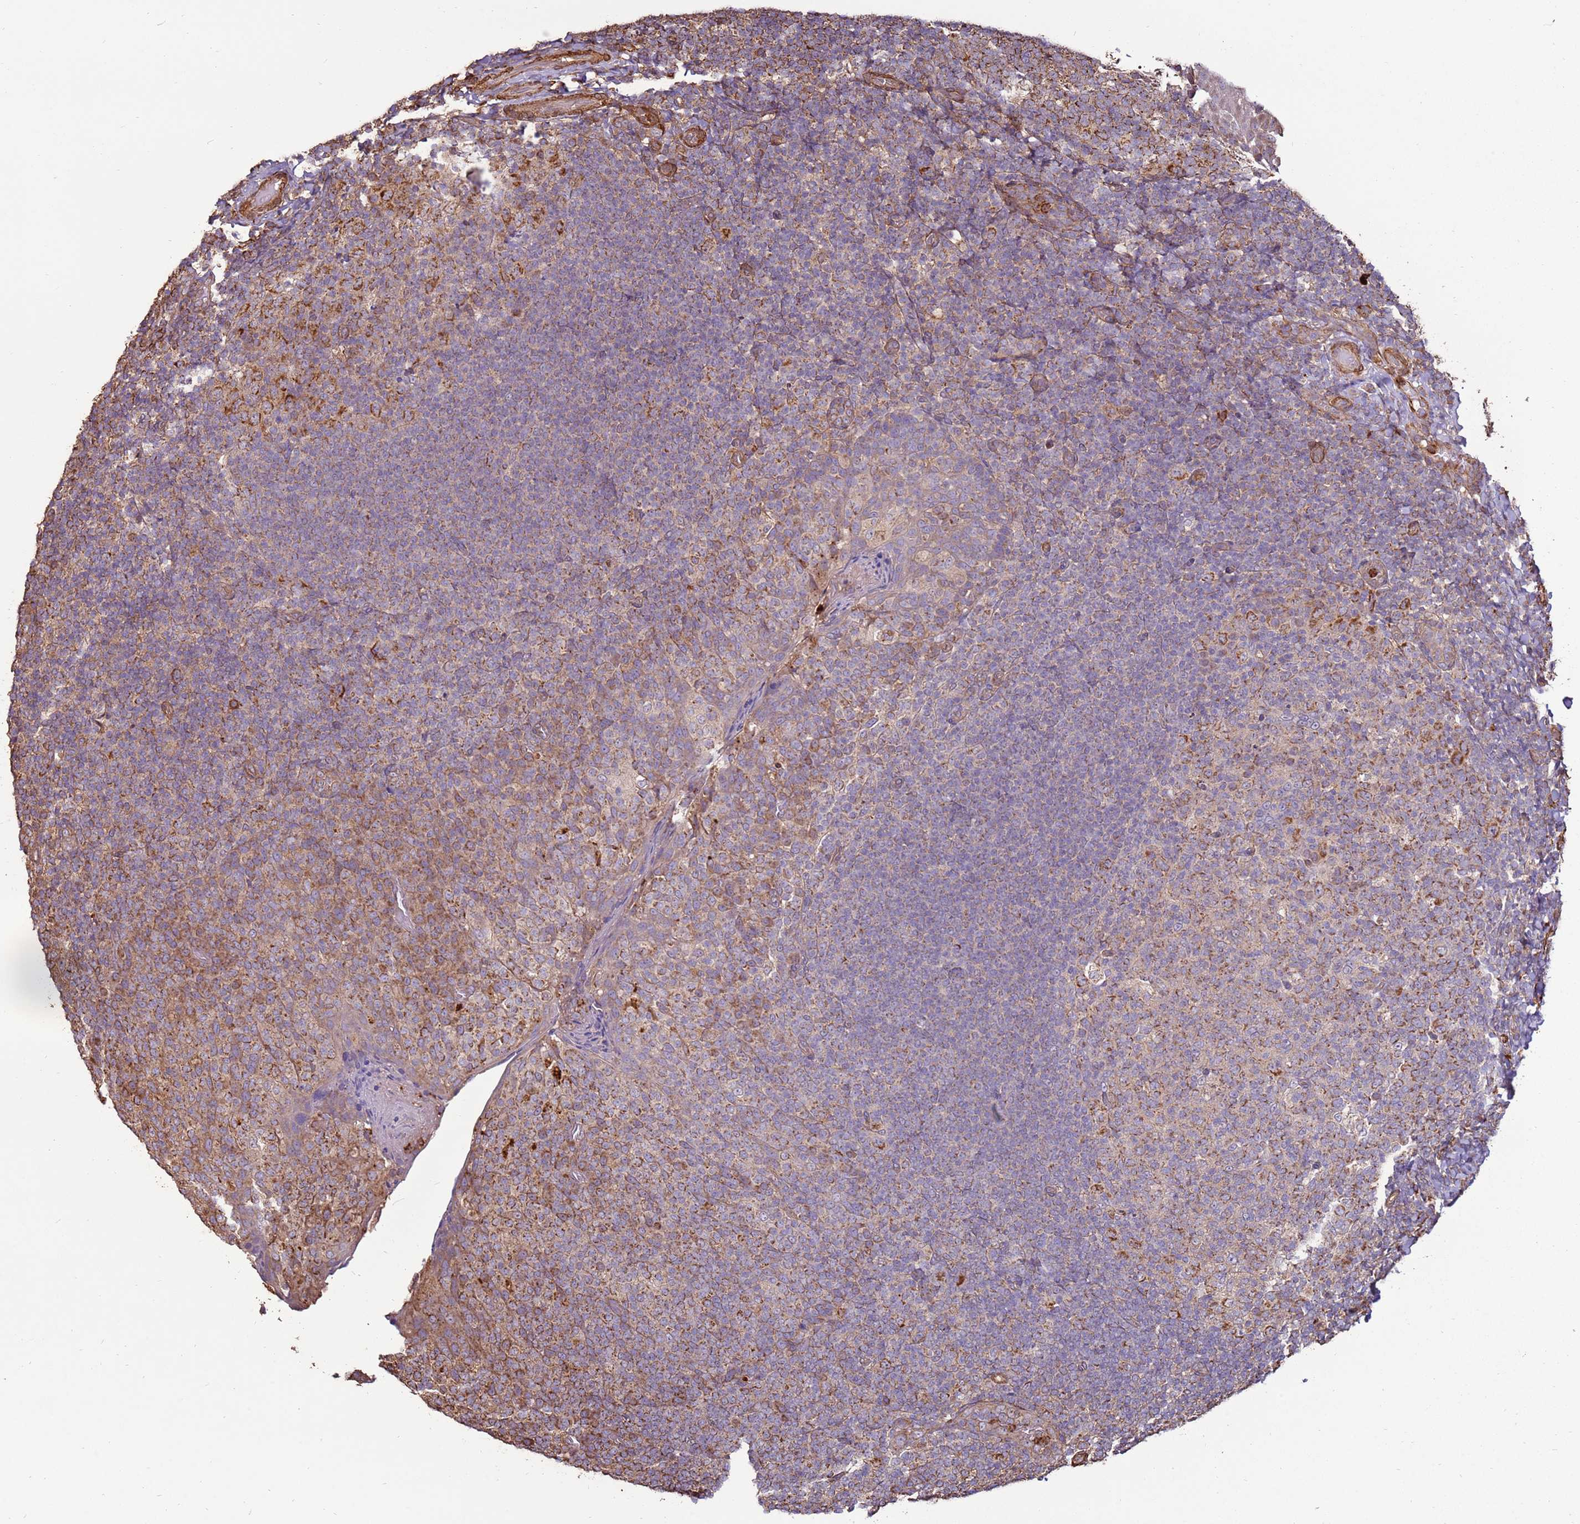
{"staining": {"intensity": "strong", "quantity": "25%-75%", "location": "cytoplasmic/membranous"}, "tissue": "tonsil", "cell_type": "Germinal center cells", "image_type": "normal", "snomed": [{"axis": "morphology", "description": "Normal tissue, NOS"}, {"axis": "topography", "description": "Tonsil"}], "caption": "Immunohistochemical staining of benign human tonsil reveals high levels of strong cytoplasmic/membranous positivity in approximately 25%-75% of germinal center cells.", "gene": "DDX59", "patient": {"sex": "female", "age": 19}}